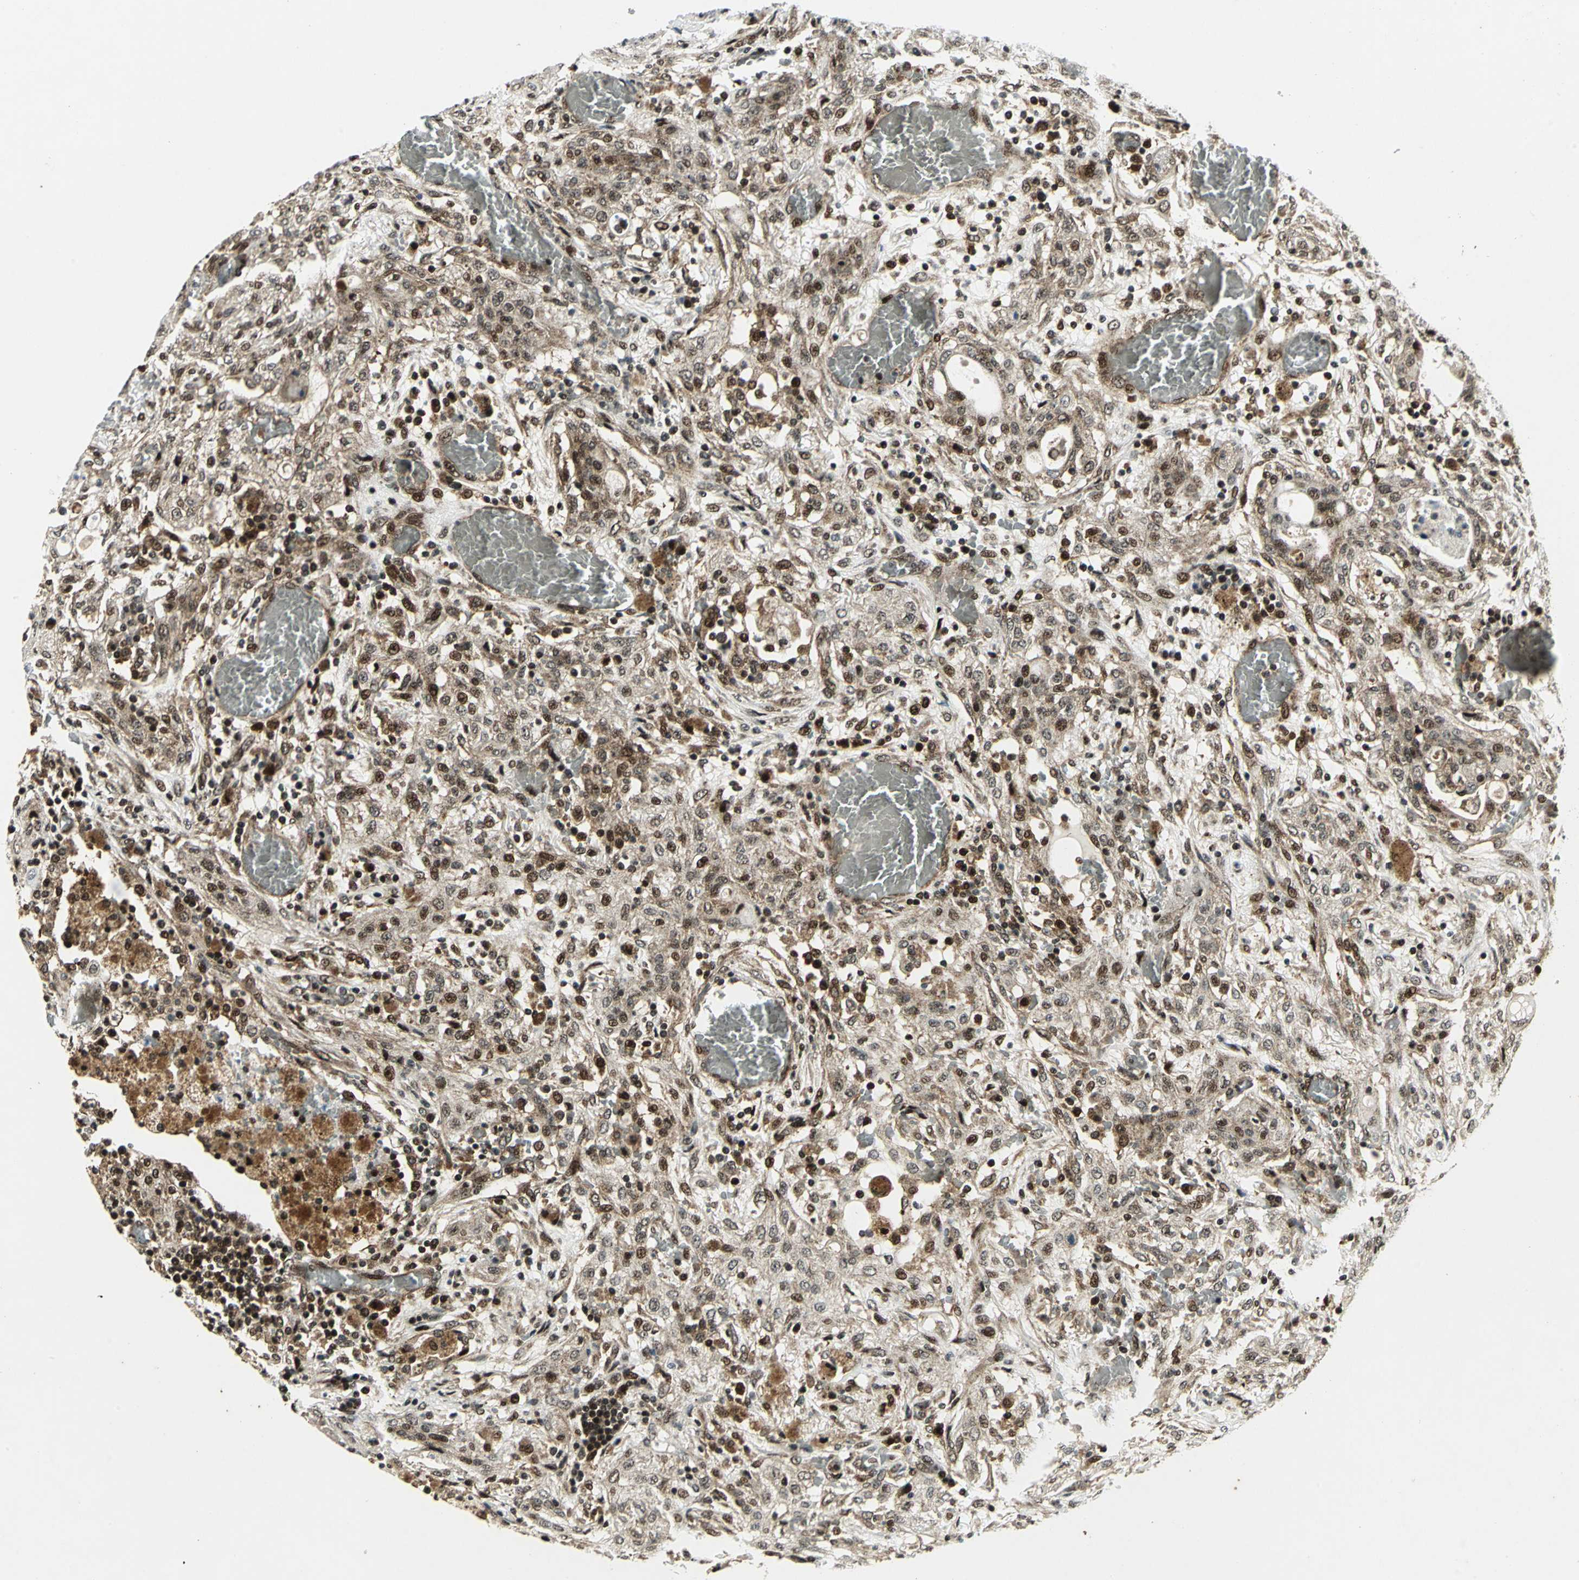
{"staining": {"intensity": "moderate", "quantity": ">75%", "location": "cytoplasmic/membranous,nuclear"}, "tissue": "lung cancer", "cell_type": "Tumor cells", "image_type": "cancer", "snomed": [{"axis": "morphology", "description": "Squamous cell carcinoma, NOS"}, {"axis": "topography", "description": "Lung"}], "caption": "This is a histology image of immunohistochemistry staining of lung cancer, which shows moderate expression in the cytoplasmic/membranous and nuclear of tumor cells.", "gene": "COPS5", "patient": {"sex": "female", "age": 47}}